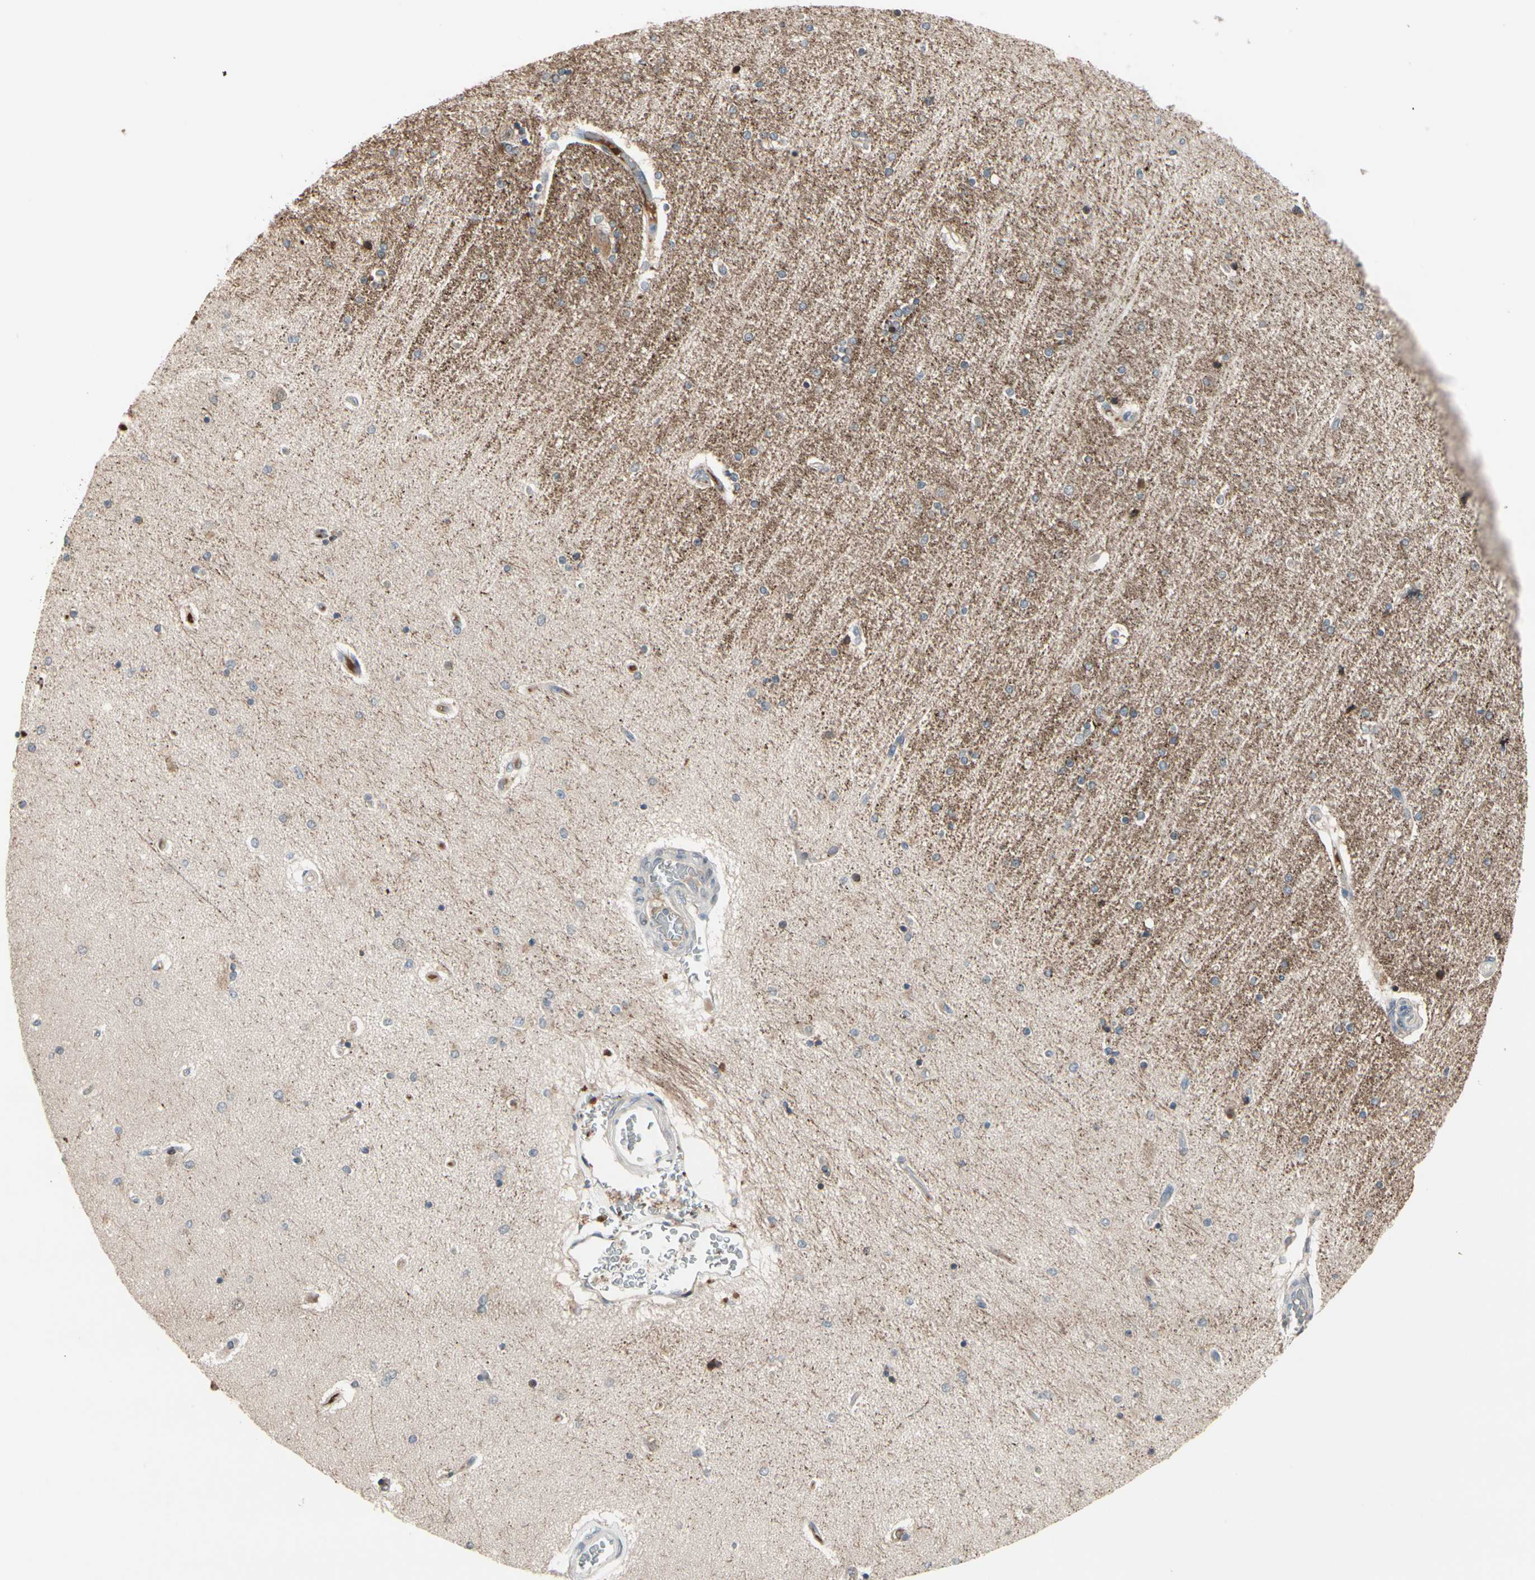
{"staining": {"intensity": "moderate", "quantity": "<25%", "location": "cytoplasmic/membranous"}, "tissue": "hippocampus", "cell_type": "Glial cells", "image_type": "normal", "snomed": [{"axis": "morphology", "description": "Normal tissue, NOS"}, {"axis": "topography", "description": "Hippocampus"}], "caption": "The immunohistochemical stain shows moderate cytoplasmic/membranous staining in glial cells of benign hippocampus.", "gene": "SNX29", "patient": {"sex": "female", "age": 54}}